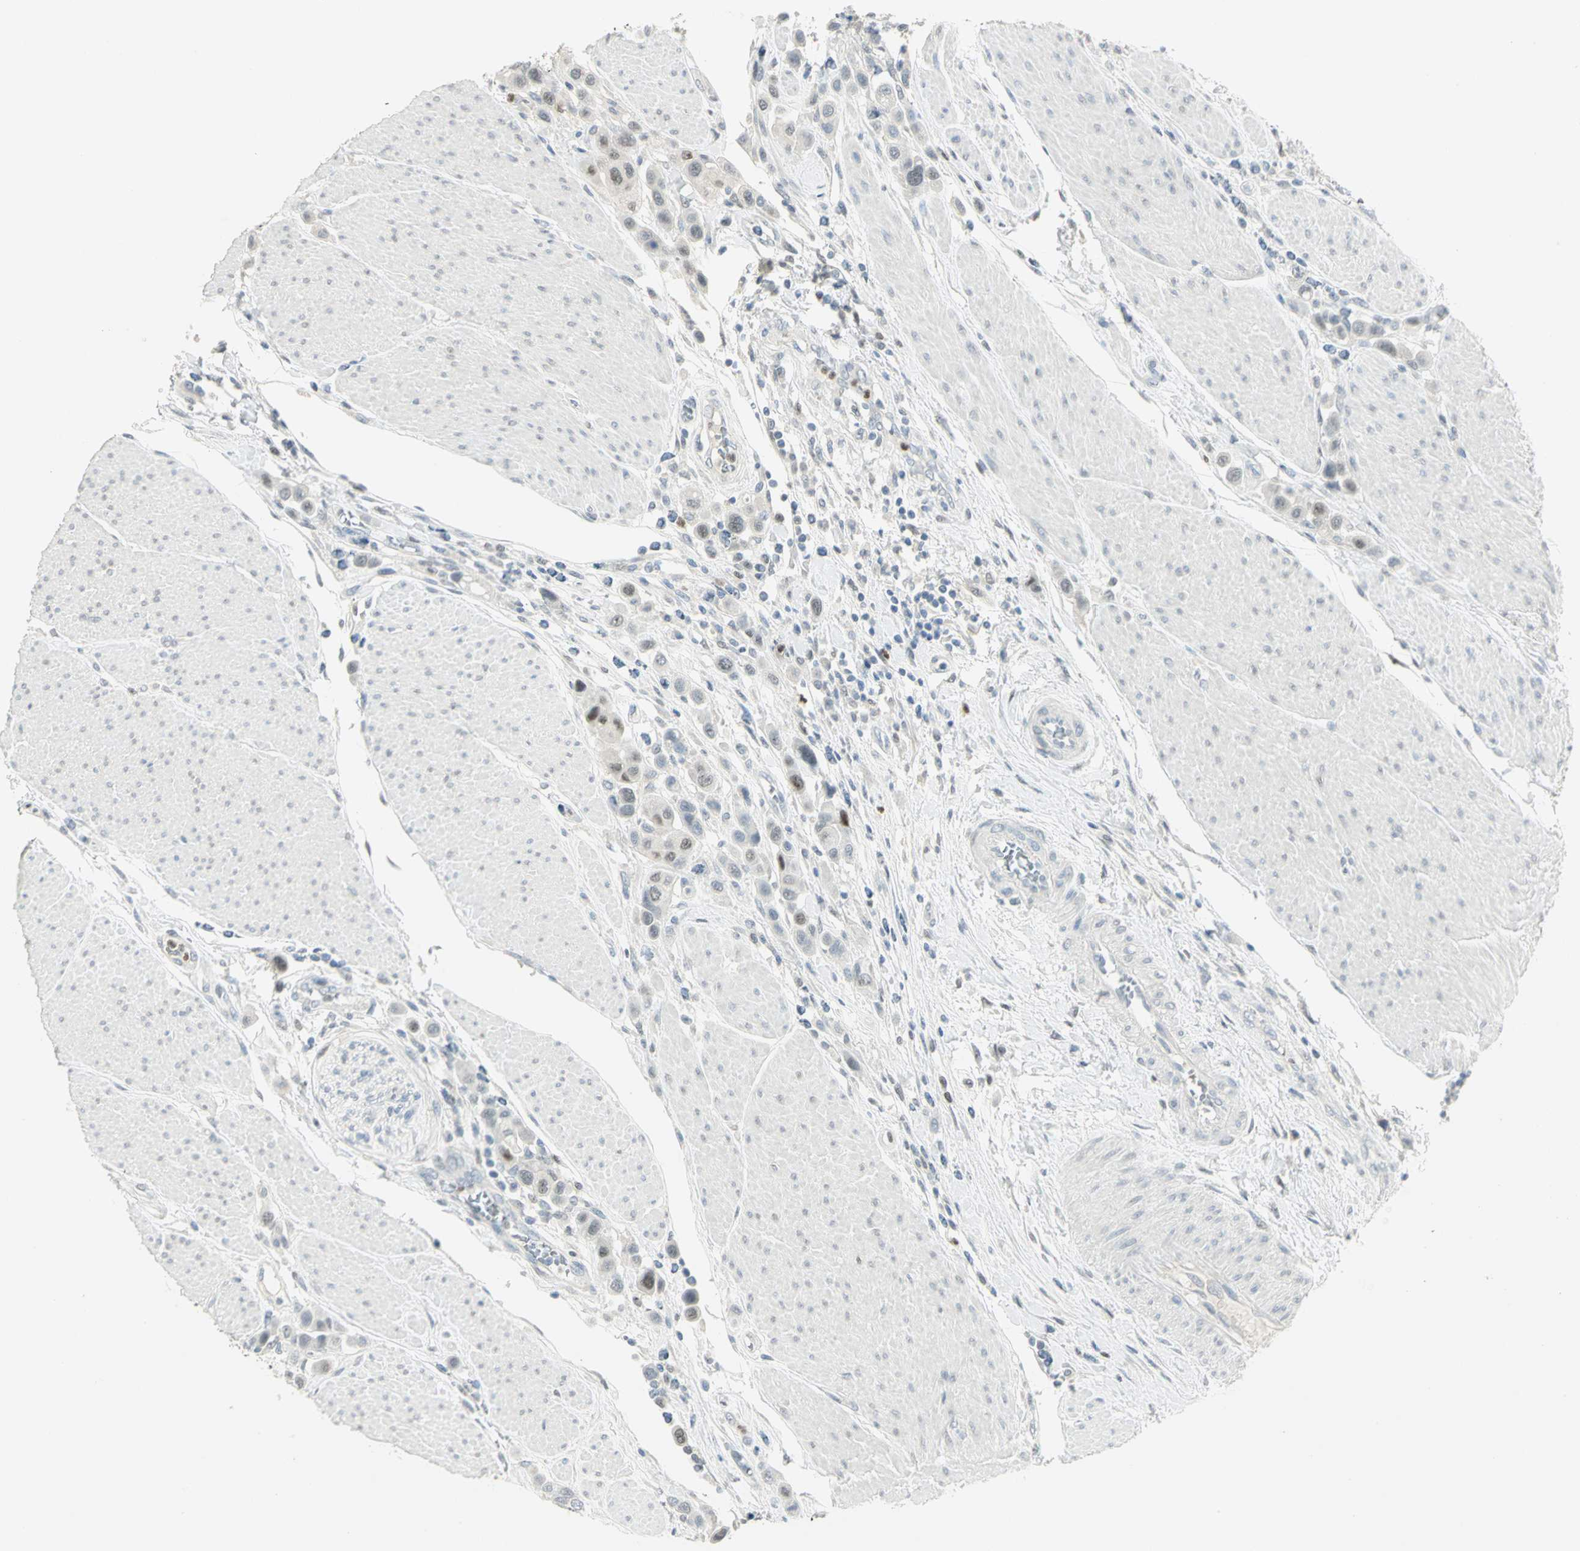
{"staining": {"intensity": "negative", "quantity": "none", "location": "none"}, "tissue": "urothelial cancer", "cell_type": "Tumor cells", "image_type": "cancer", "snomed": [{"axis": "morphology", "description": "Urothelial carcinoma, High grade"}, {"axis": "topography", "description": "Urinary bladder"}], "caption": "Tumor cells show no significant staining in urothelial cancer.", "gene": "BCL6", "patient": {"sex": "male", "age": 50}}